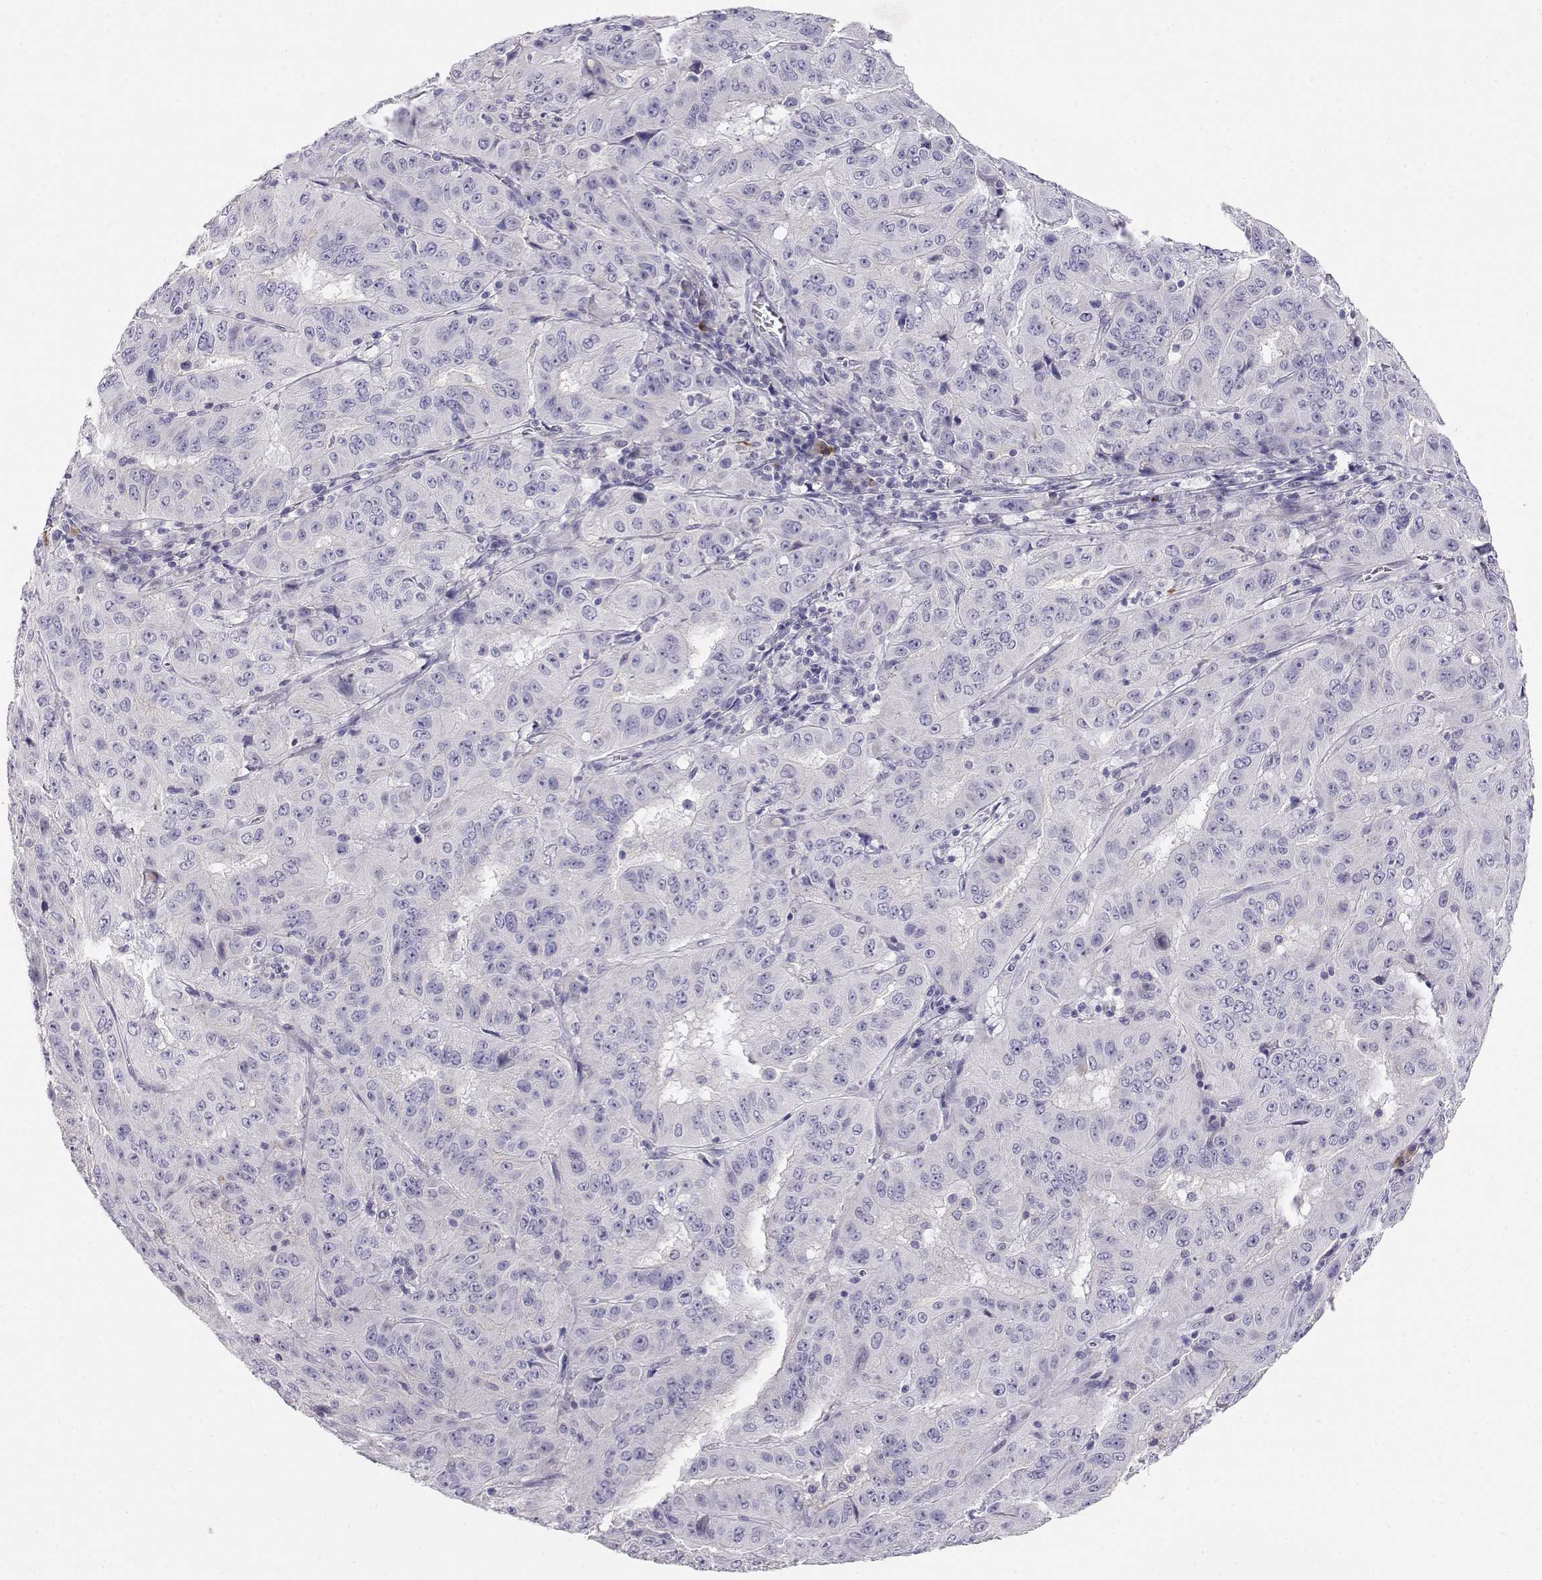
{"staining": {"intensity": "negative", "quantity": "none", "location": "none"}, "tissue": "pancreatic cancer", "cell_type": "Tumor cells", "image_type": "cancer", "snomed": [{"axis": "morphology", "description": "Adenocarcinoma, NOS"}, {"axis": "topography", "description": "Pancreas"}], "caption": "This is an immunohistochemistry (IHC) photomicrograph of human pancreatic cancer. There is no expression in tumor cells.", "gene": "CDHR1", "patient": {"sex": "male", "age": 63}}